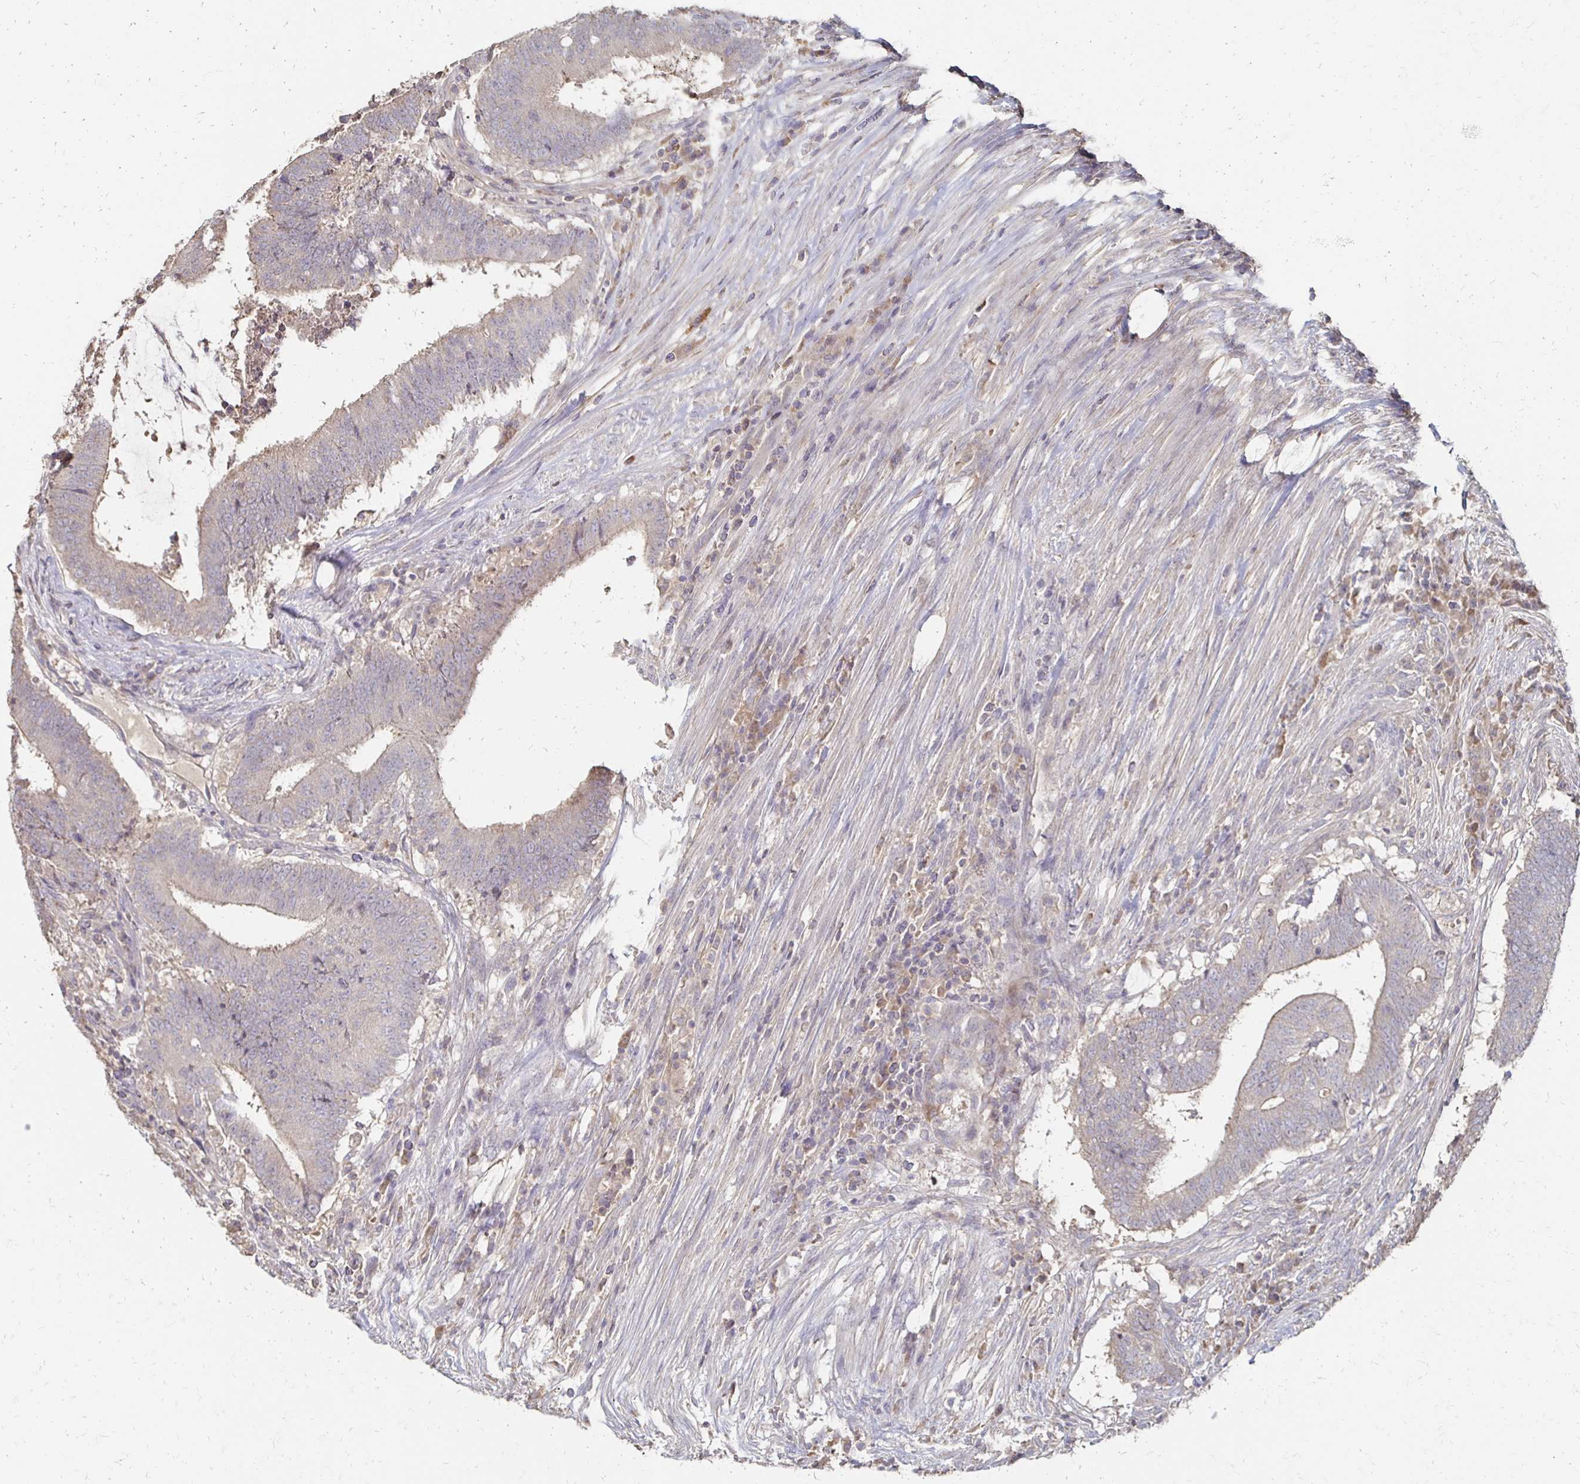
{"staining": {"intensity": "weak", "quantity": "<25%", "location": "cytoplasmic/membranous"}, "tissue": "colorectal cancer", "cell_type": "Tumor cells", "image_type": "cancer", "snomed": [{"axis": "morphology", "description": "Adenocarcinoma, NOS"}, {"axis": "topography", "description": "Colon"}], "caption": "High magnification brightfield microscopy of colorectal cancer stained with DAB (3,3'-diaminobenzidine) (brown) and counterstained with hematoxylin (blue): tumor cells show no significant positivity. (DAB IHC, high magnification).", "gene": "ZNF727", "patient": {"sex": "female", "age": 43}}